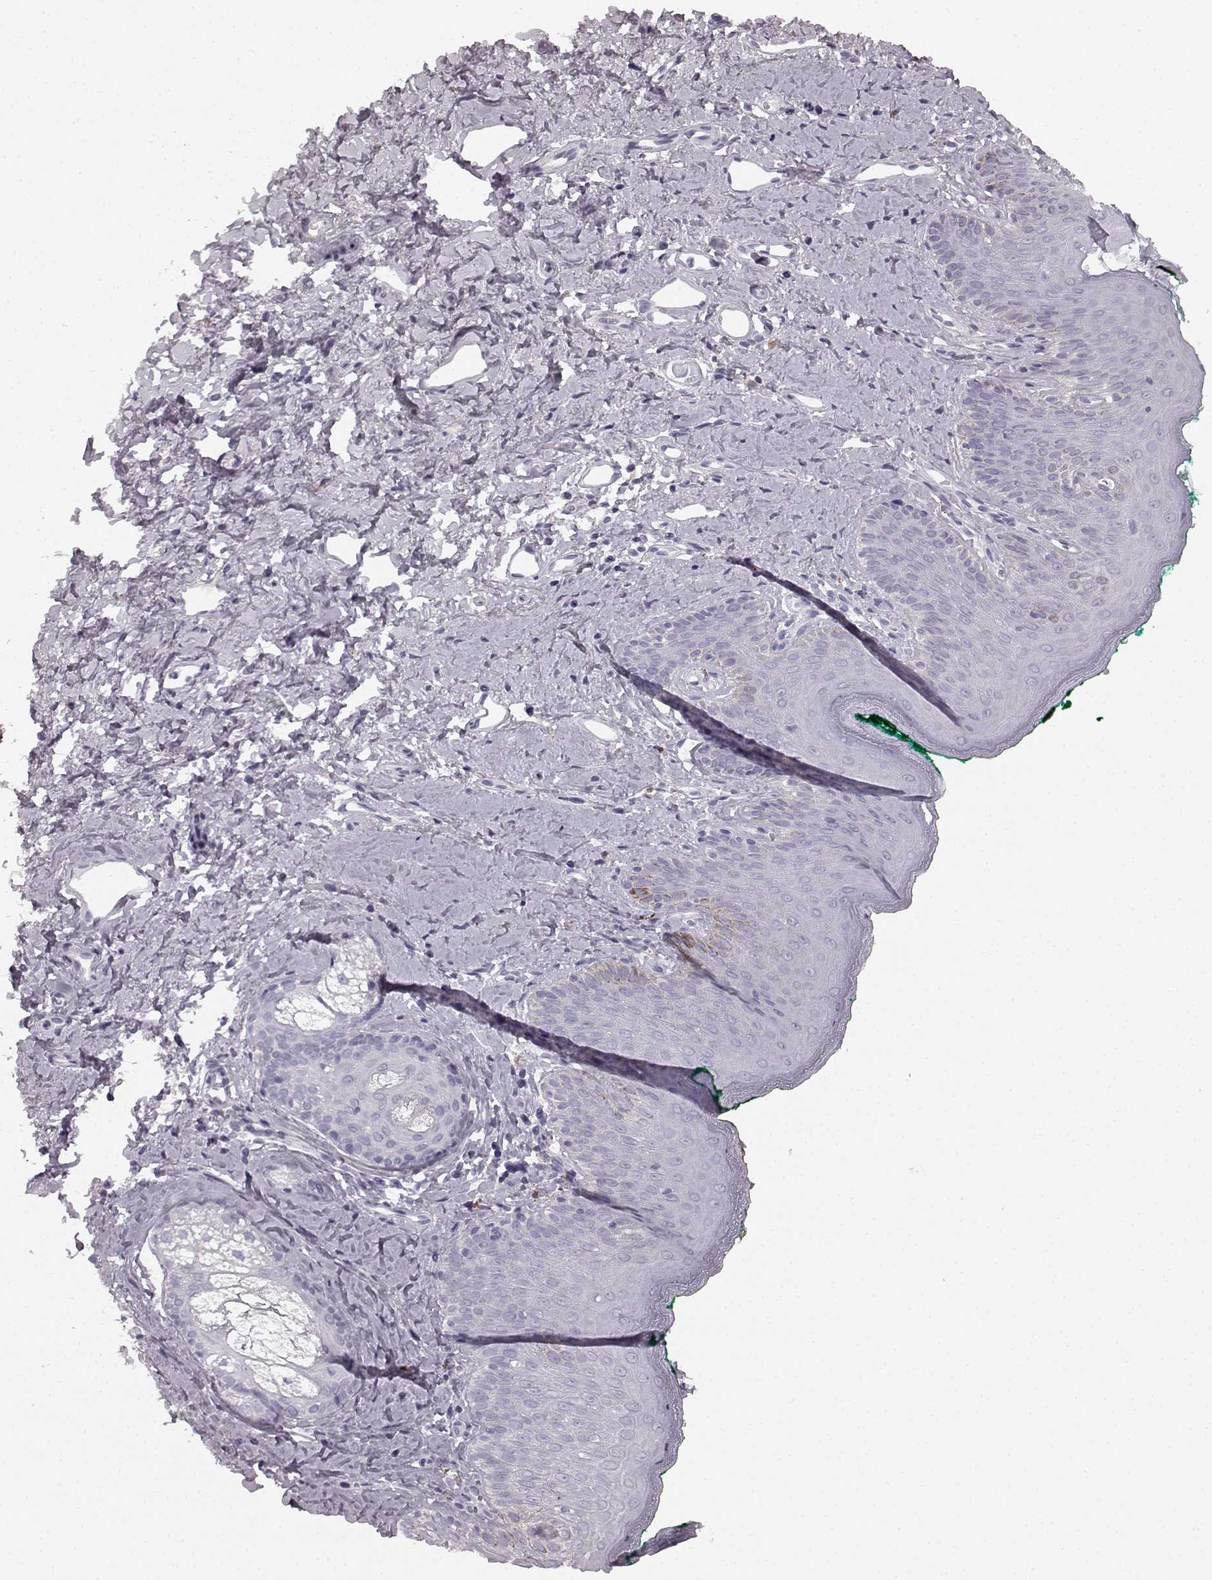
{"staining": {"intensity": "negative", "quantity": "none", "location": "none"}, "tissue": "skin", "cell_type": "Epidermal cells", "image_type": "normal", "snomed": [{"axis": "morphology", "description": "Normal tissue, NOS"}, {"axis": "topography", "description": "Vulva"}], "caption": "Epidermal cells show no significant protein expression in normal skin. Brightfield microscopy of IHC stained with DAB (brown) and hematoxylin (blue), captured at high magnification.", "gene": "TMPRSS15", "patient": {"sex": "female", "age": 66}}